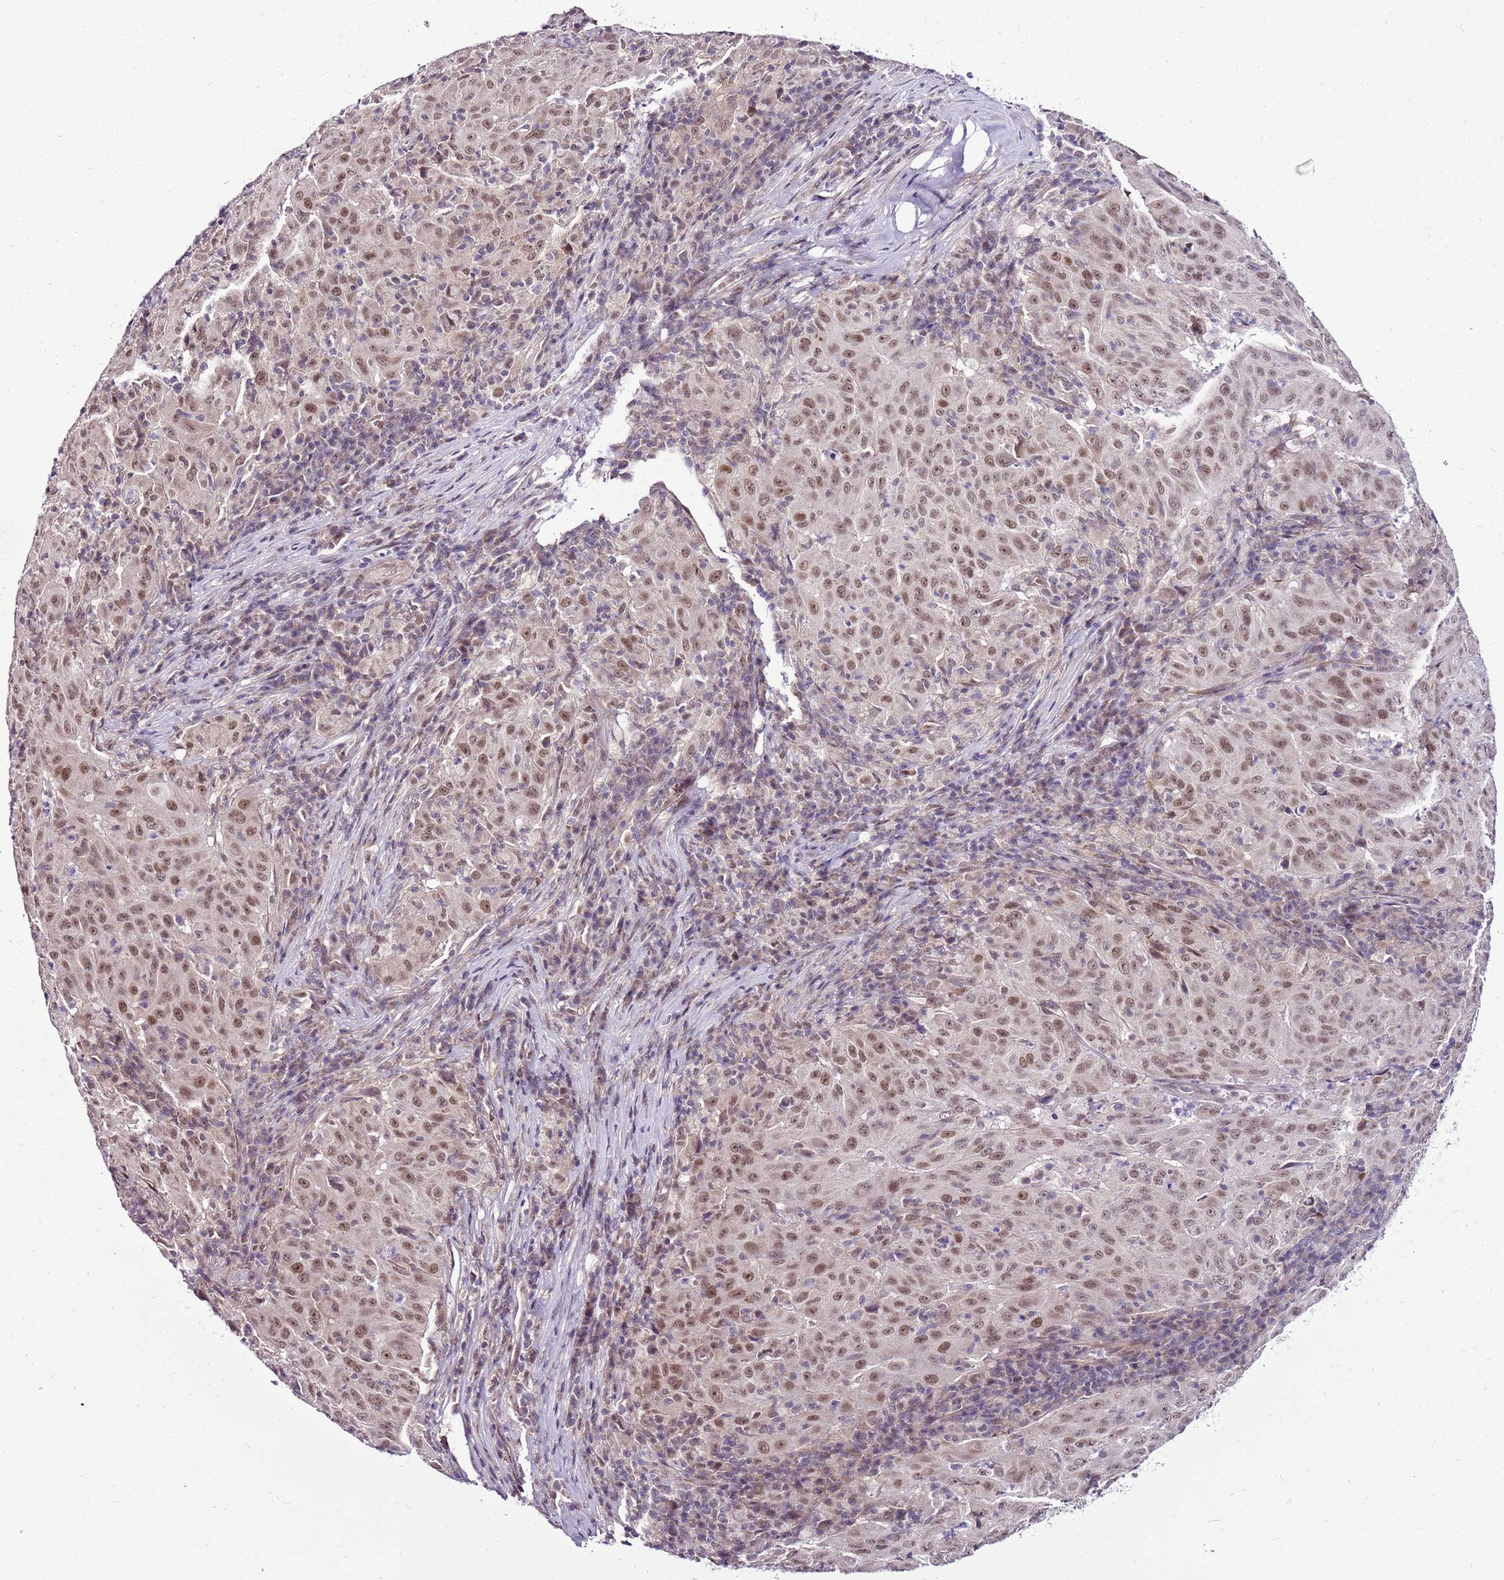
{"staining": {"intensity": "moderate", "quantity": ">75%", "location": "nuclear"}, "tissue": "pancreatic cancer", "cell_type": "Tumor cells", "image_type": "cancer", "snomed": [{"axis": "morphology", "description": "Adenocarcinoma, NOS"}, {"axis": "topography", "description": "Pancreas"}], "caption": "Pancreatic adenocarcinoma stained with a brown dye shows moderate nuclear positive positivity in about >75% of tumor cells.", "gene": "CCDC166", "patient": {"sex": "male", "age": 63}}